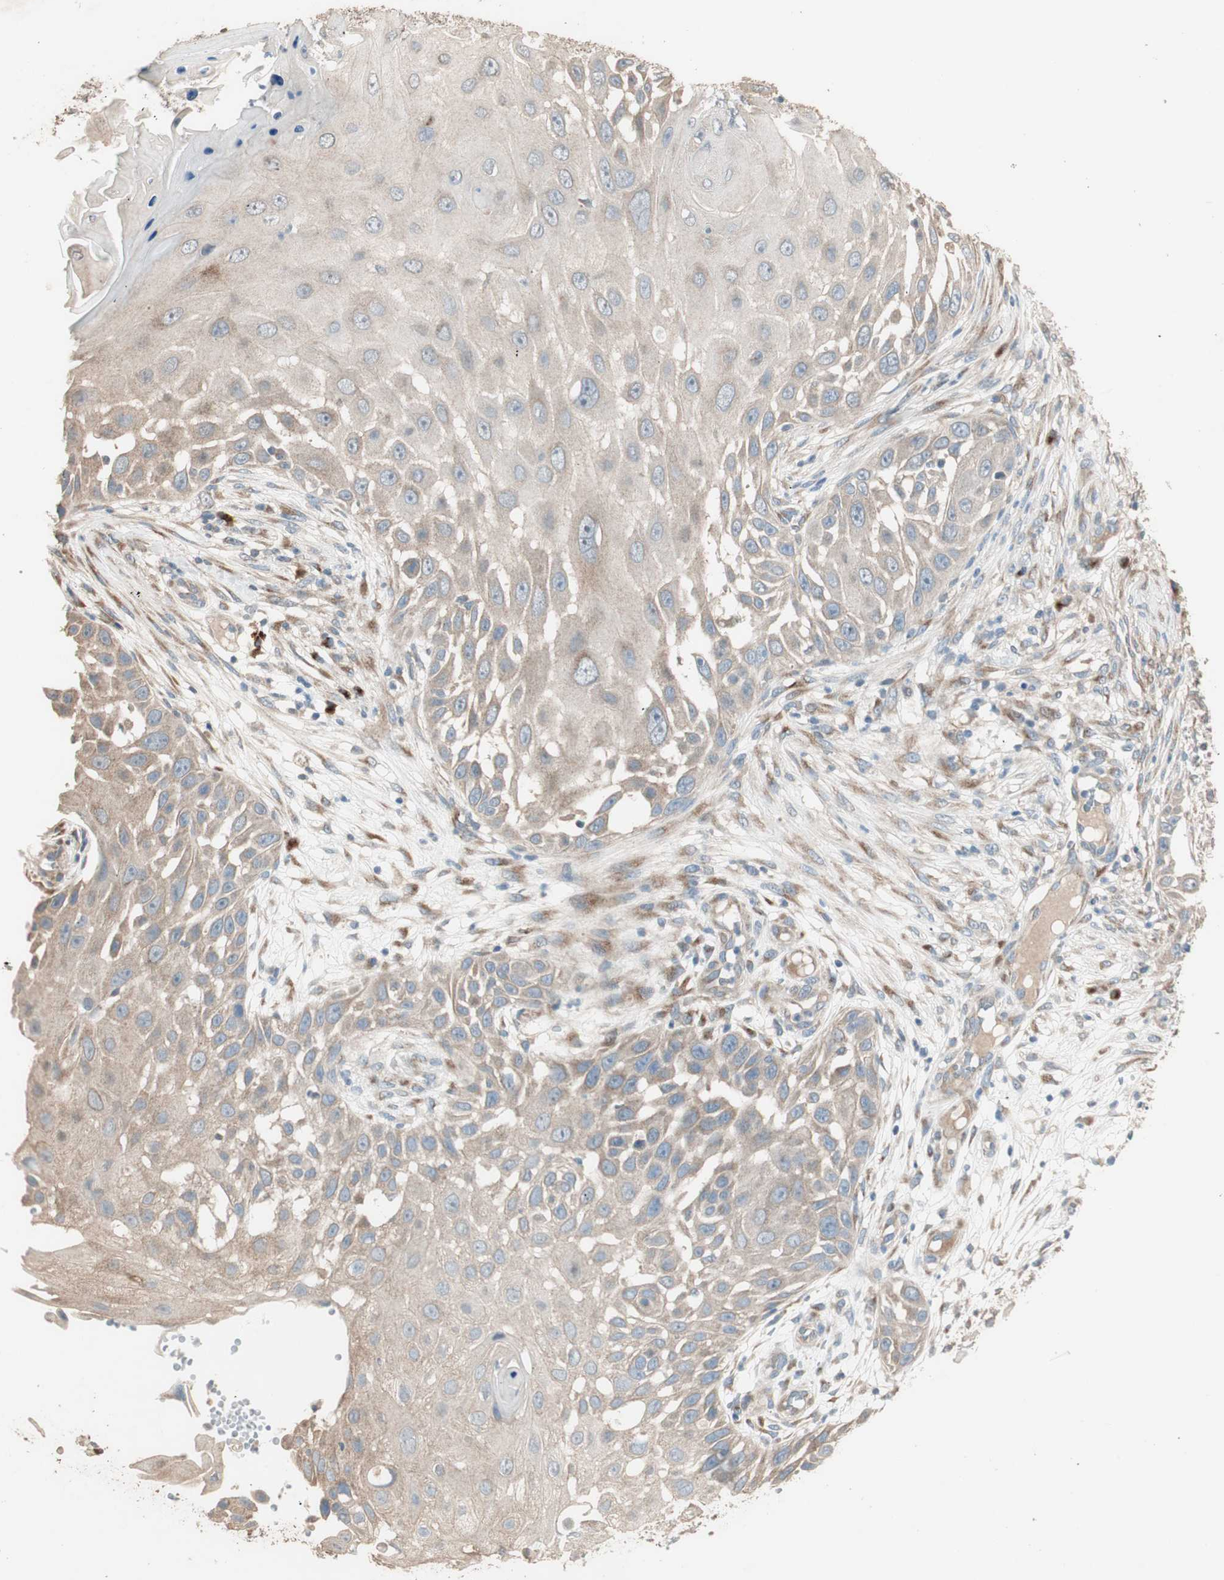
{"staining": {"intensity": "weak", "quantity": ">75%", "location": "cytoplasmic/membranous"}, "tissue": "skin cancer", "cell_type": "Tumor cells", "image_type": "cancer", "snomed": [{"axis": "morphology", "description": "Squamous cell carcinoma, NOS"}, {"axis": "topography", "description": "Skin"}], "caption": "This image displays IHC staining of human skin squamous cell carcinoma, with low weak cytoplasmic/membranous positivity in about >75% of tumor cells.", "gene": "RARRES1", "patient": {"sex": "female", "age": 44}}